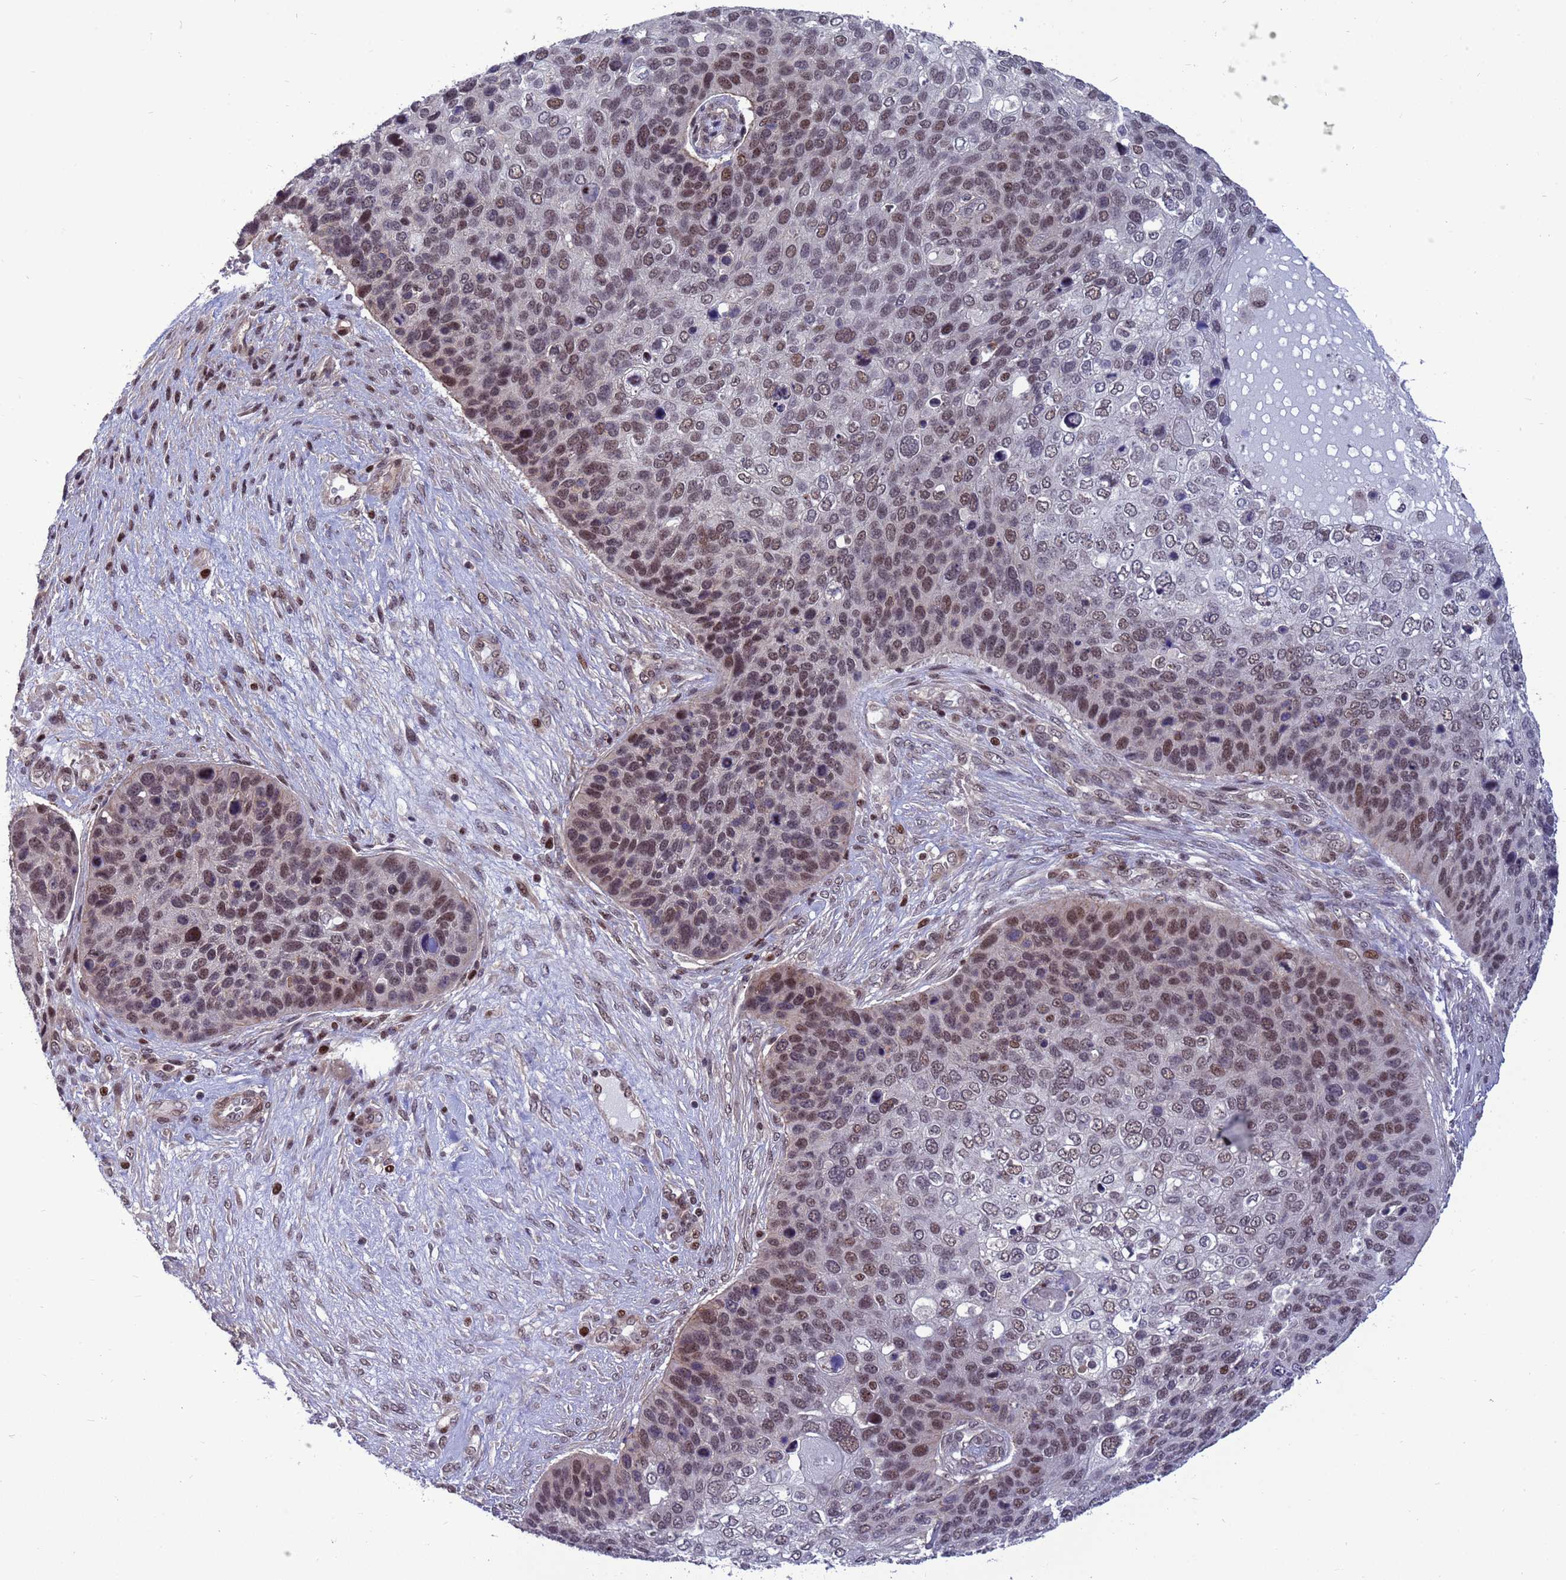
{"staining": {"intensity": "moderate", "quantity": ">75%", "location": "nuclear"}, "tissue": "skin cancer", "cell_type": "Tumor cells", "image_type": "cancer", "snomed": [{"axis": "morphology", "description": "Basal cell carcinoma"}, {"axis": "topography", "description": "Skin"}], "caption": "Immunohistochemical staining of human basal cell carcinoma (skin) displays moderate nuclear protein expression in about >75% of tumor cells.", "gene": "NSL1", "patient": {"sex": "female", "age": 74}}